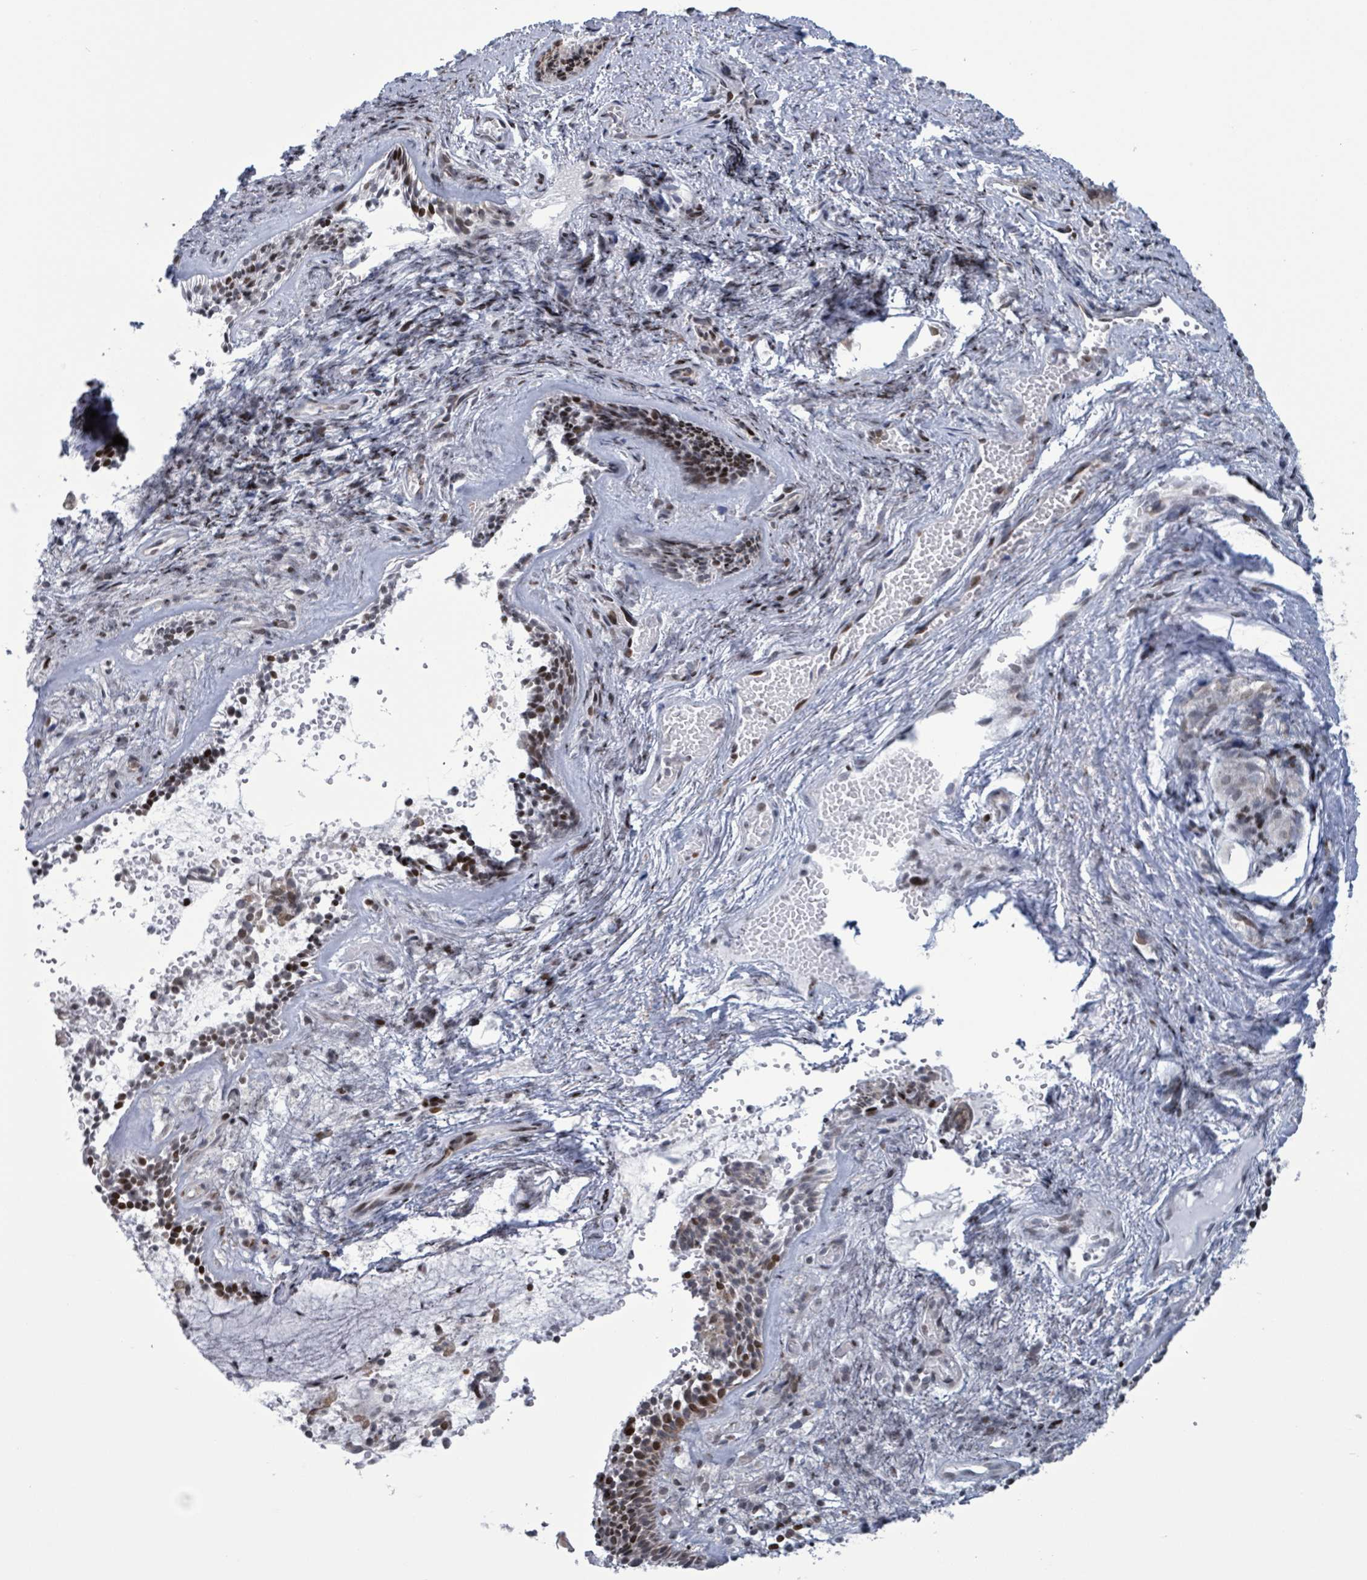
{"staining": {"intensity": "moderate", "quantity": "25%-75%", "location": "nuclear"}, "tissue": "nasopharynx", "cell_type": "Respiratory epithelial cells", "image_type": "normal", "snomed": [{"axis": "morphology", "description": "Normal tissue, NOS"}, {"axis": "topography", "description": "Cartilage tissue"}, {"axis": "topography", "description": "Nasopharynx"}, {"axis": "topography", "description": "Thyroid gland"}], "caption": "Immunohistochemistry (IHC) of unremarkable human nasopharynx shows medium levels of moderate nuclear staining in approximately 25%-75% of respiratory epithelial cells.", "gene": "FNDC4", "patient": {"sex": "male", "age": 63}}